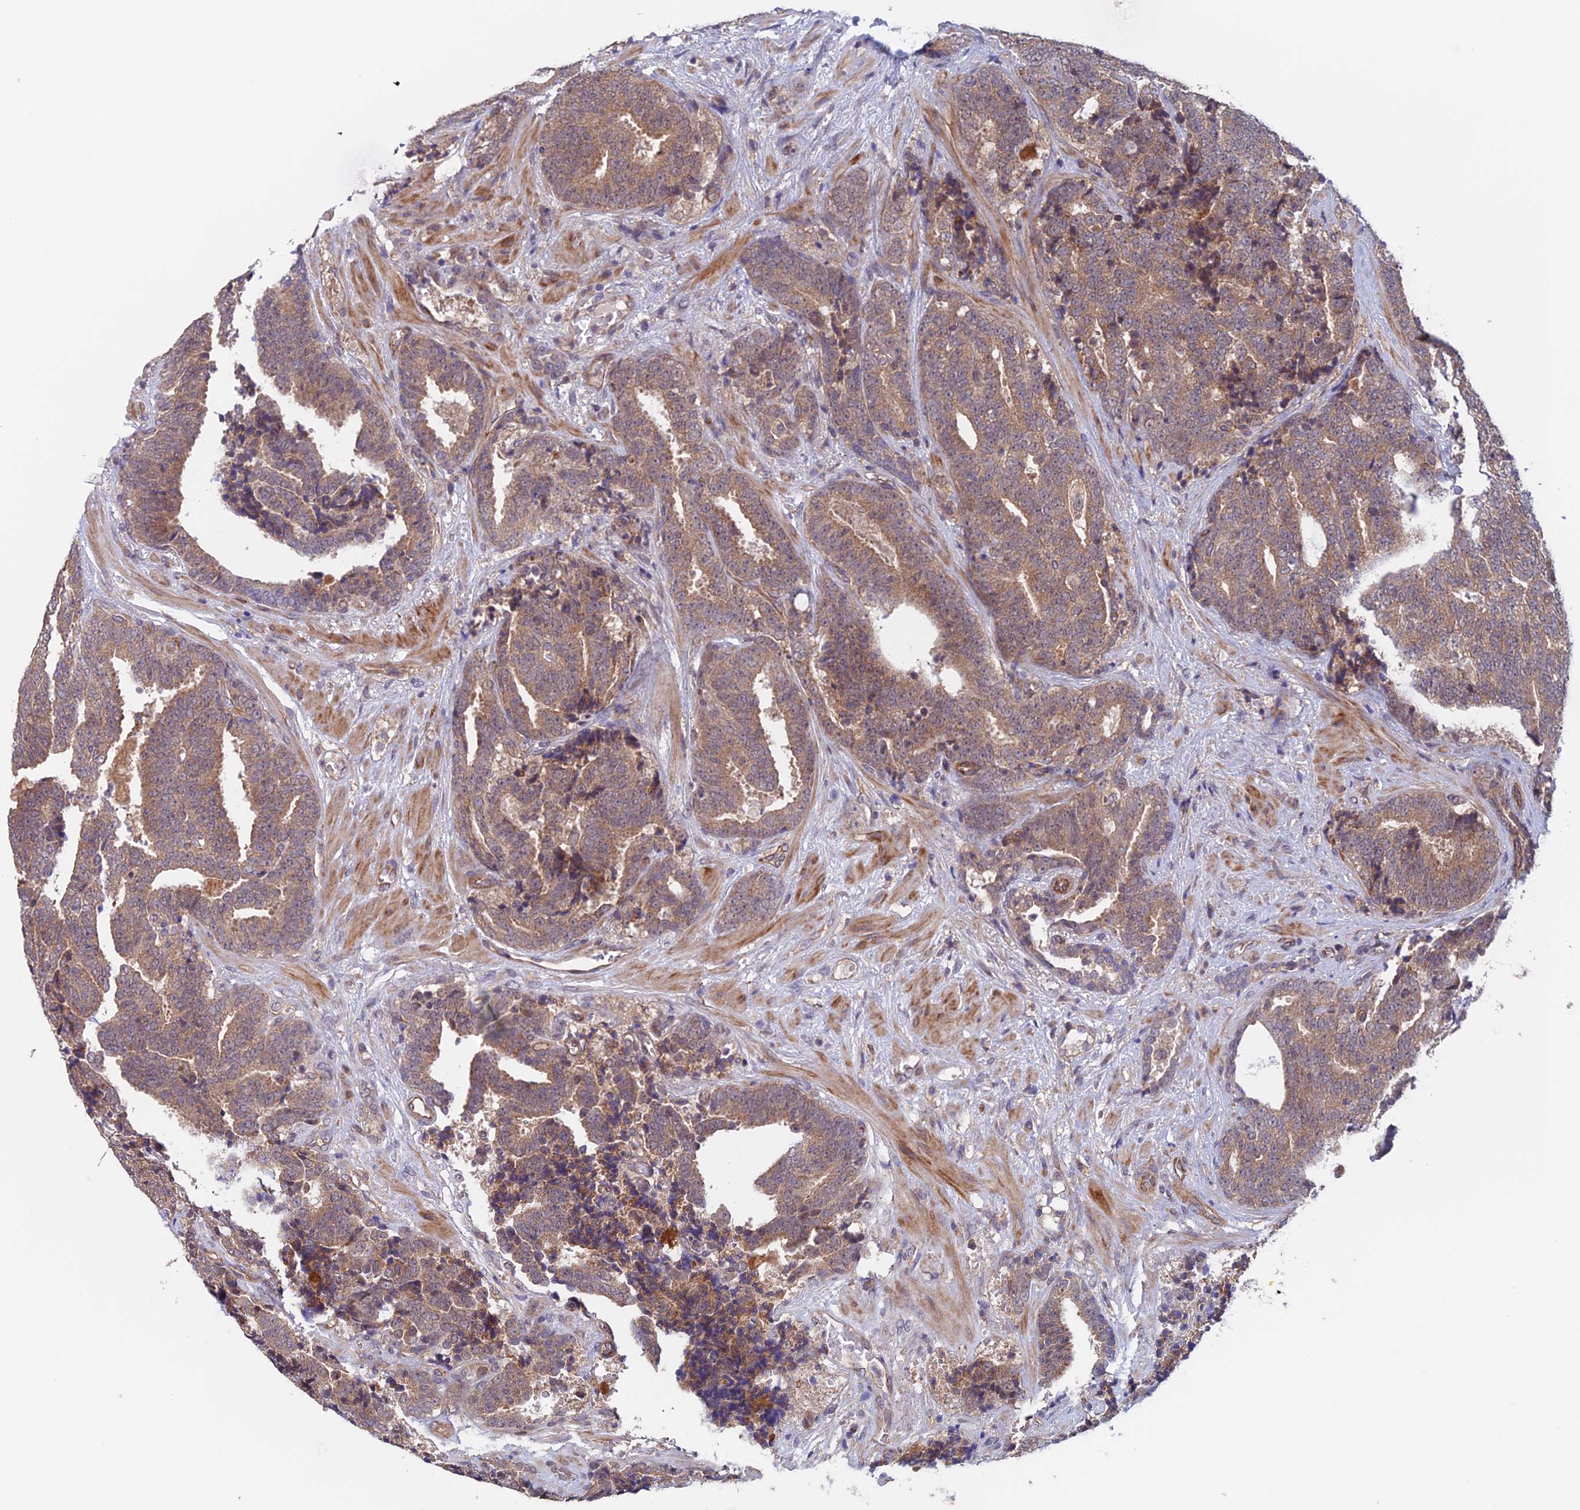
{"staining": {"intensity": "moderate", "quantity": ">75%", "location": "cytoplasmic/membranous"}, "tissue": "prostate cancer", "cell_type": "Tumor cells", "image_type": "cancer", "snomed": [{"axis": "morphology", "description": "Adenocarcinoma, High grade"}, {"axis": "topography", "description": "Prostate and seminal vesicle, NOS"}], "caption": "This histopathology image shows IHC staining of adenocarcinoma (high-grade) (prostate), with medium moderate cytoplasmic/membranous staining in about >75% of tumor cells.", "gene": "NUDT16L1", "patient": {"sex": "male", "age": 67}}